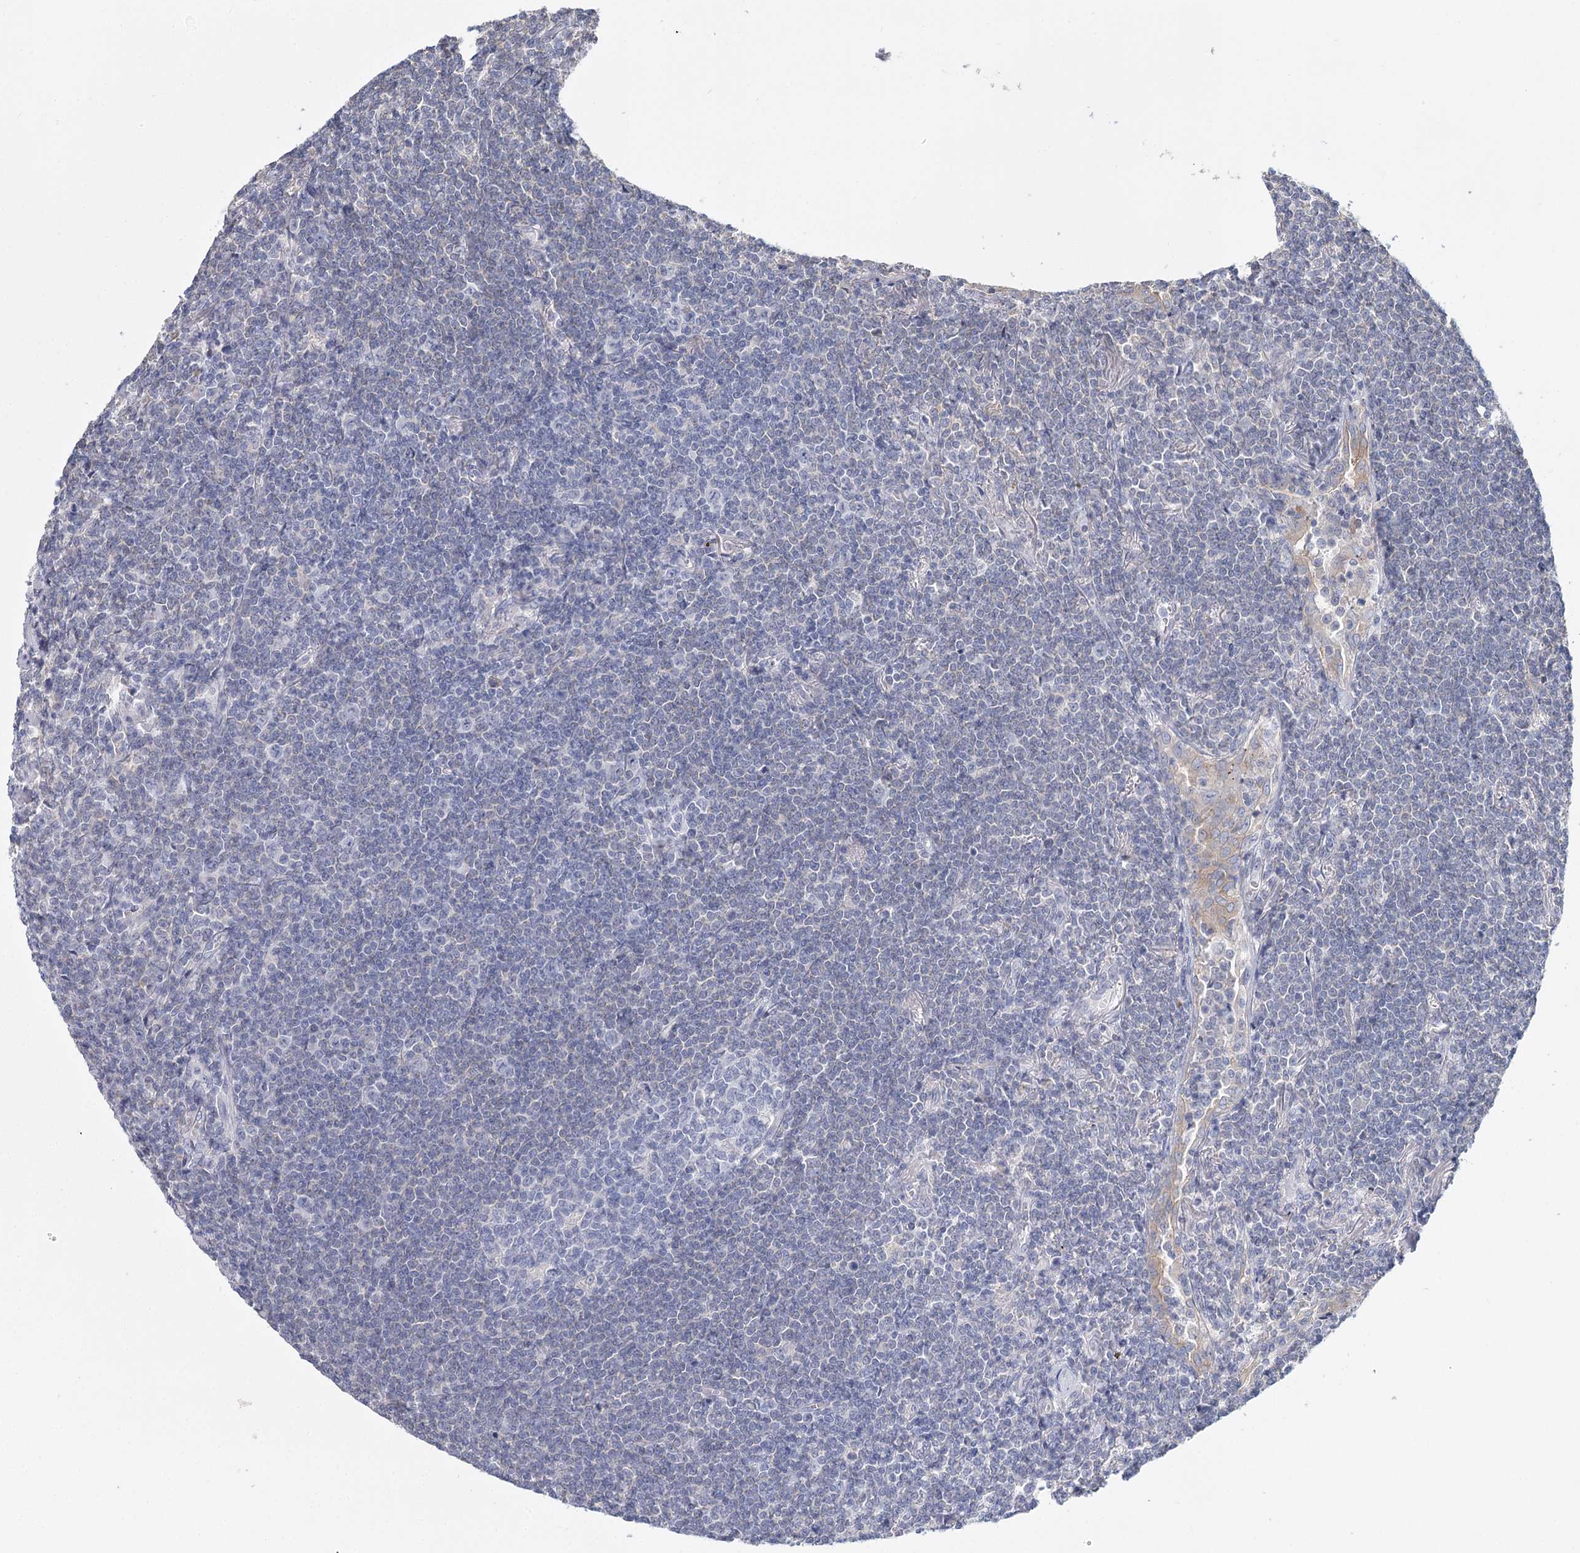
{"staining": {"intensity": "negative", "quantity": "none", "location": "none"}, "tissue": "lymphoma", "cell_type": "Tumor cells", "image_type": "cancer", "snomed": [{"axis": "morphology", "description": "Malignant lymphoma, non-Hodgkin's type, Low grade"}, {"axis": "topography", "description": "Lung"}], "caption": "Immunohistochemistry micrograph of lymphoma stained for a protein (brown), which displays no positivity in tumor cells. (DAB (3,3'-diaminobenzidine) IHC, high magnification).", "gene": "ARHGAP44", "patient": {"sex": "female", "age": 71}}